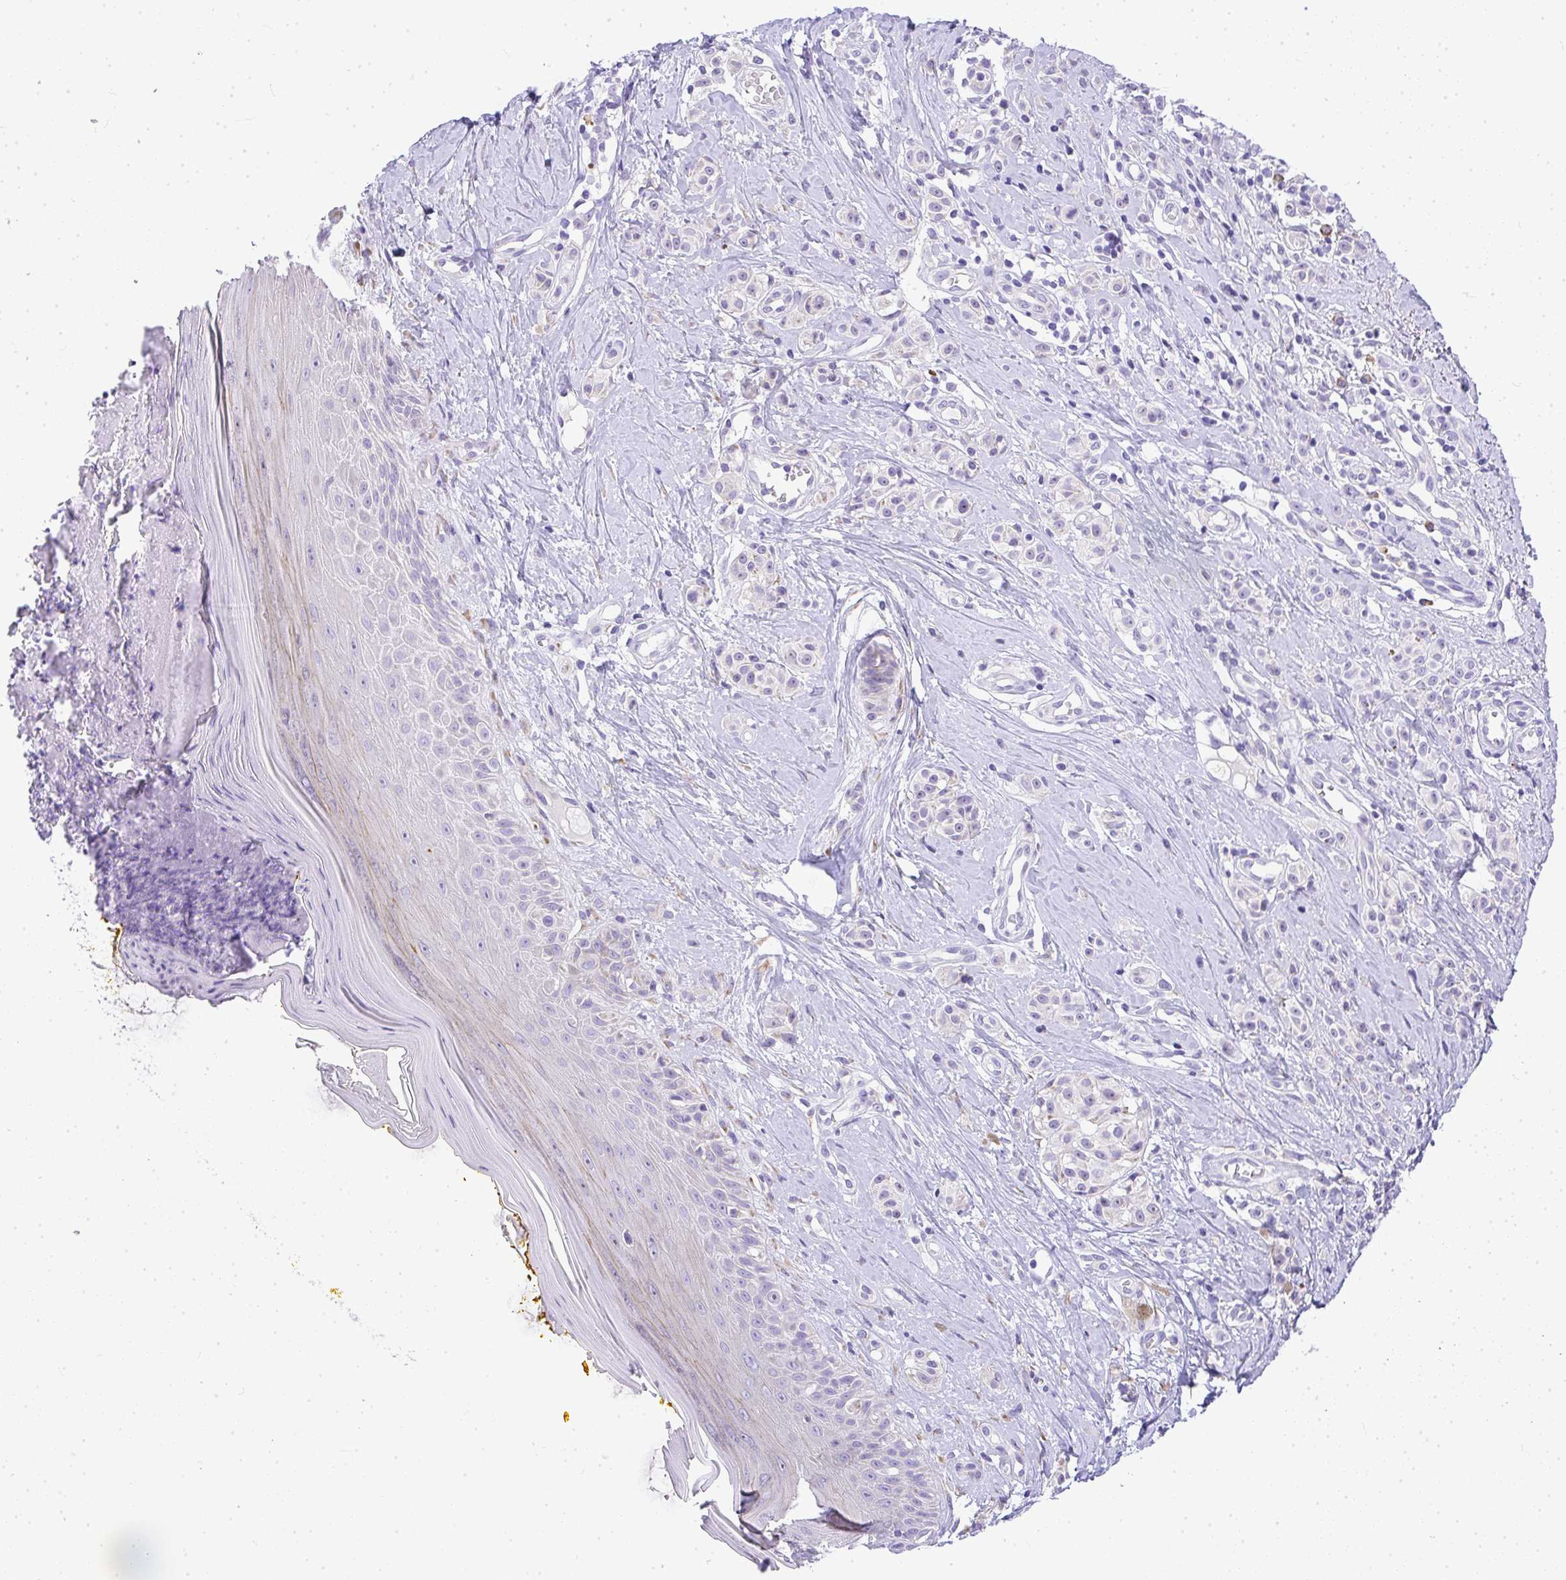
{"staining": {"intensity": "negative", "quantity": "none", "location": "none"}, "tissue": "melanoma", "cell_type": "Tumor cells", "image_type": "cancer", "snomed": [{"axis": "morphology", "description": "Malignant melanoma, NOS"}, {"axis": "topography", "description": "Skin"}], "caption": "DAB (3,3'-diaminobenzidine) immunohistochemical staining of melanoma shows no significant staining in tumor cells. Nuclei are stained in blue.", "gene": "ADRA2C", "patient": {"sex": "male", "age": 74}}